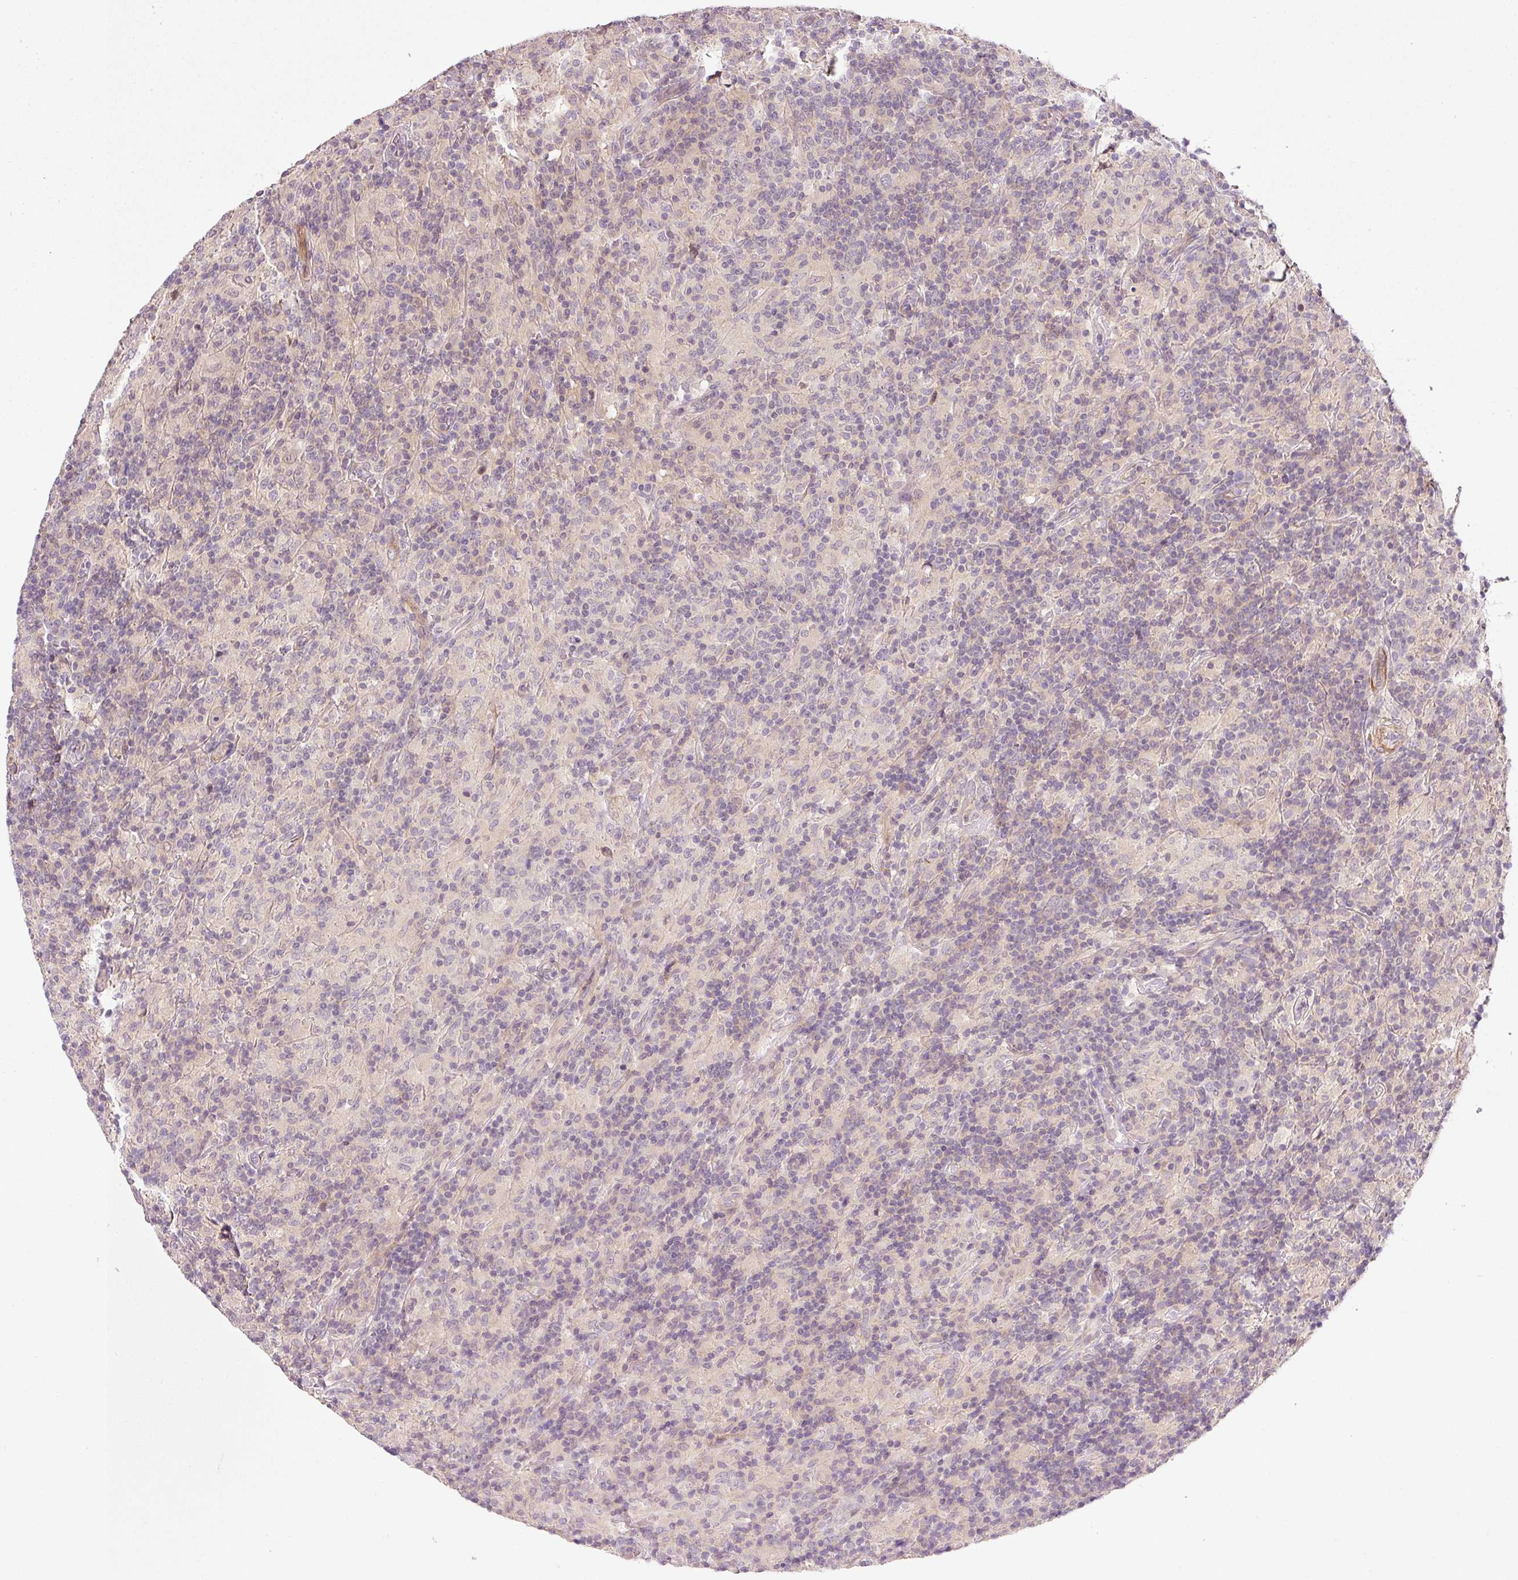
{"staining": {"intensity": "negative", "quantity": "none", "location": "none"}, "tissue": "lymphoma", "cell_type": "Tumor cells", "image_type": "cancer", "snomed": [{"axis": "morphology", "description": "Hodgkin's disease, NOS"}, {"axis": "topography", "description": "Lymph node"}], "caption": "IHC photomicrograph of neoplastic tissue: human Hodgkin's disease stained with DAB (3,3'-diaminobenzidine) exhibits no significant protein staining in tumor cells.", "gene": "TIRAP", "patient": {"sex": "male", "age": 70}}